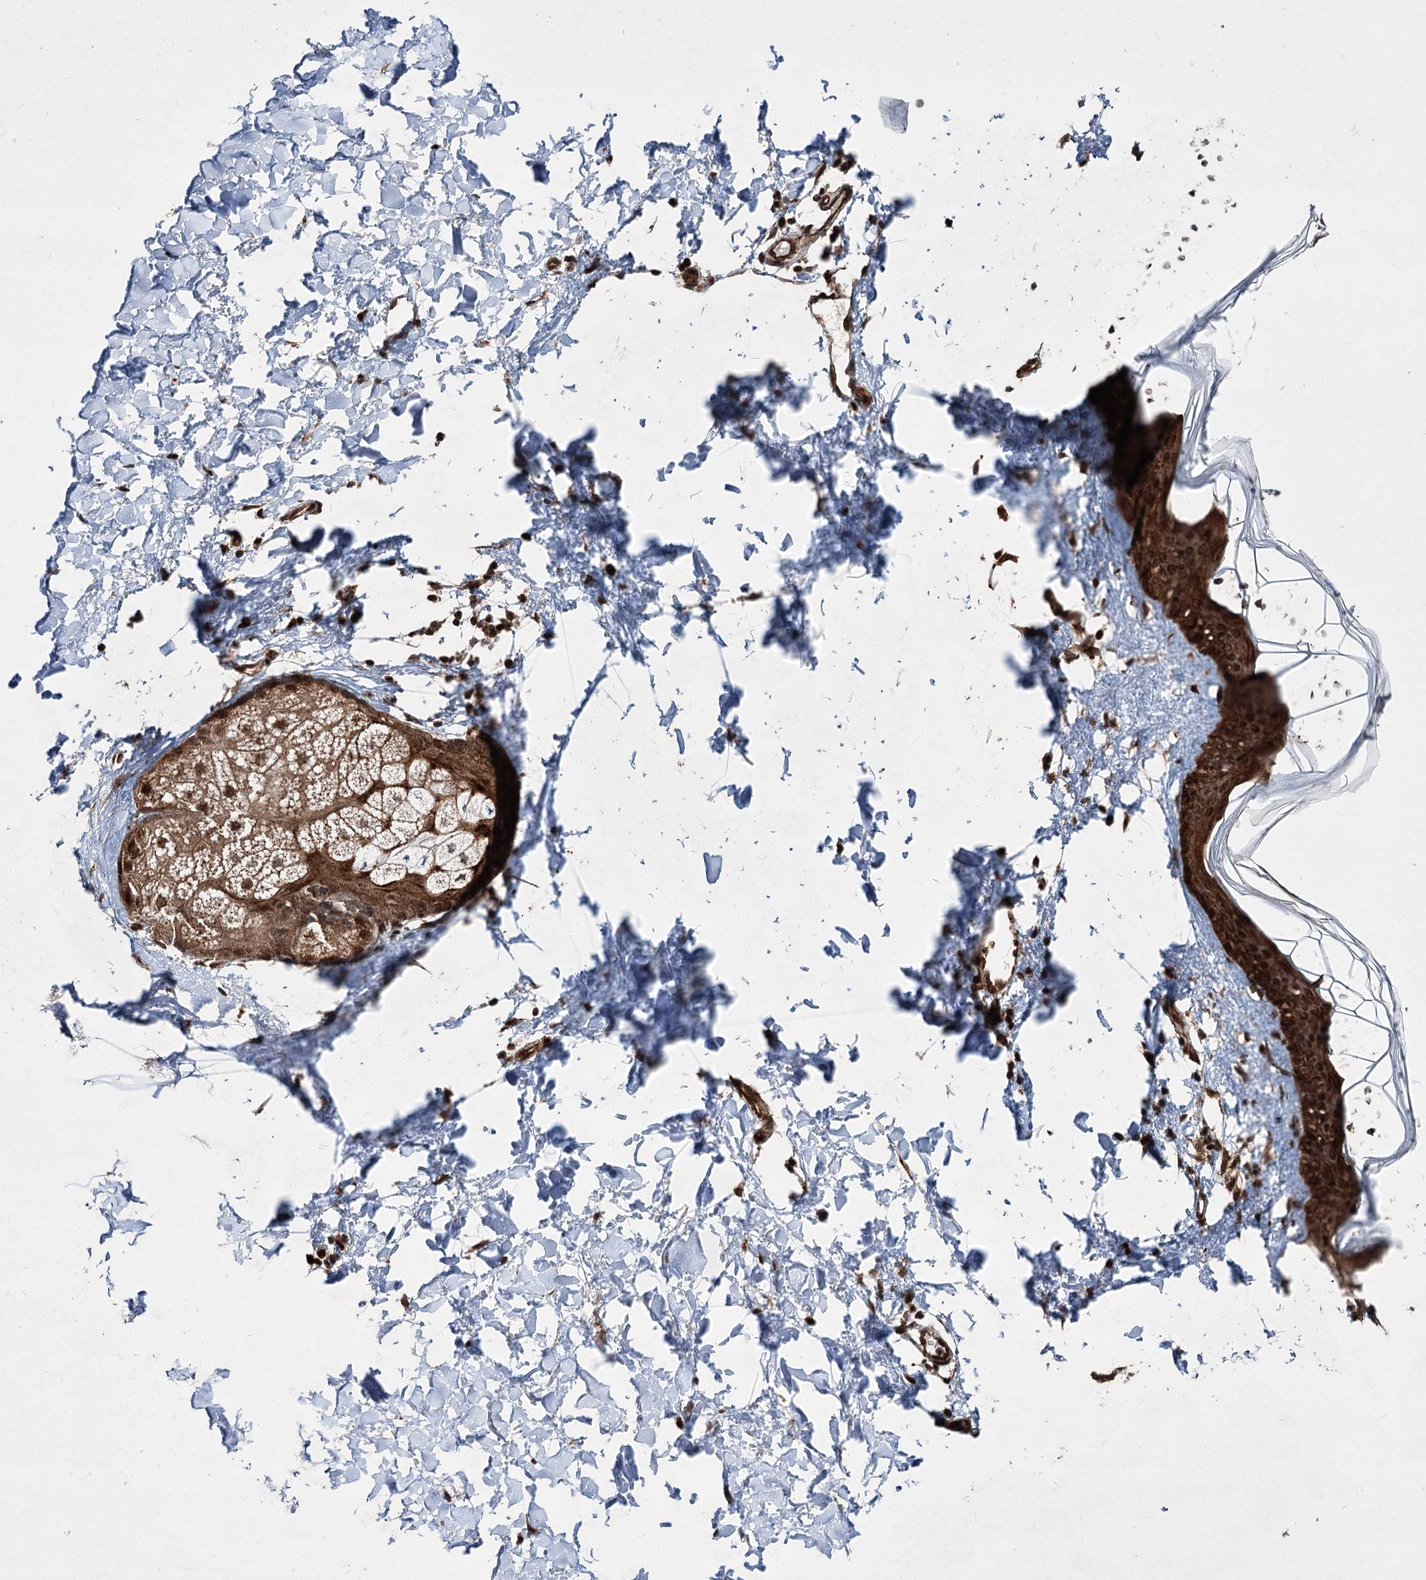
{"staining": {"intensity": "strong", "quantity": ">75%", "location": "cytoplasmic/membranous,nuclear"}, "tissue": "skin", "cell_type": "Fibroblasts", "image_type": "normal", "snomed": [{"axis": "morphology", "description": "Normal tissue, NOS"}, {"axis": "topography", "description": "Skin"}], "caption": "IHC (DAB) staining of benign skin reveals strong cytoplasmic/membranous,nuclear protein expression in approximately >75% of fibroblasts. (brown staining indicates protein expression, while blue staining denotes nuclei).", "gene": "SERINC5", "patient": {"sex": "female", "age": 58}}